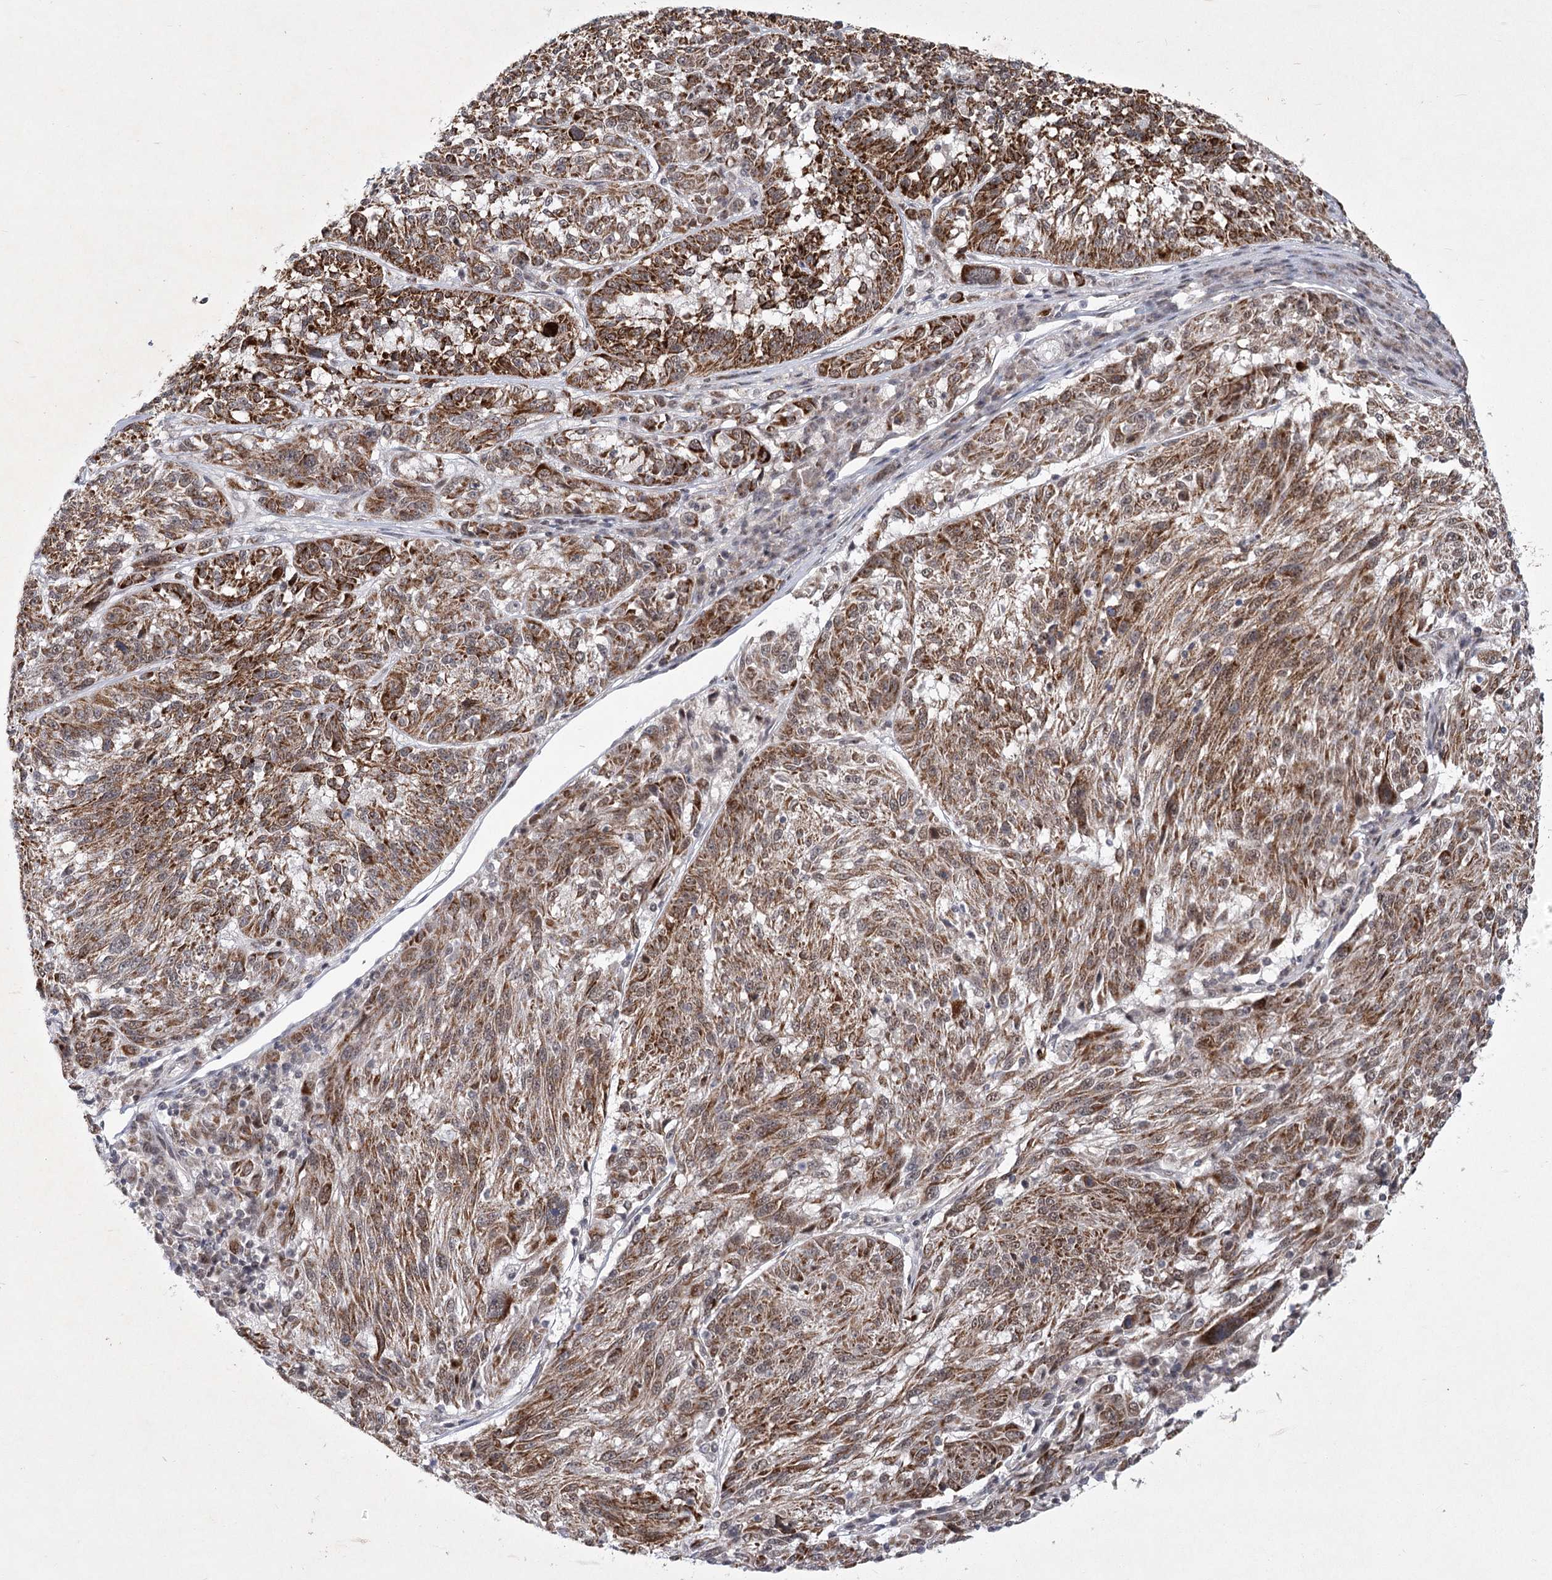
{"staining": {"intensity": "moderate", "quantity": ">75%", "location": "cytoplasmic/membranous"}, "tissue": "melanoma", "cell_type": "Tumor cells", "image_type": "cancer", "snomed": [{"axis": "morphology", "description": "Malignant melanoma, NOS"}, {"axis": "topography", "description": "Skin"}], "caption": "A medium amount of moderate cytoplasmic/membranous positivity is identified in approximately >75% of tumor cells in melanoma tissue.", "gene": "CIB4", "patient": {"sex": "male", "age": 53}}